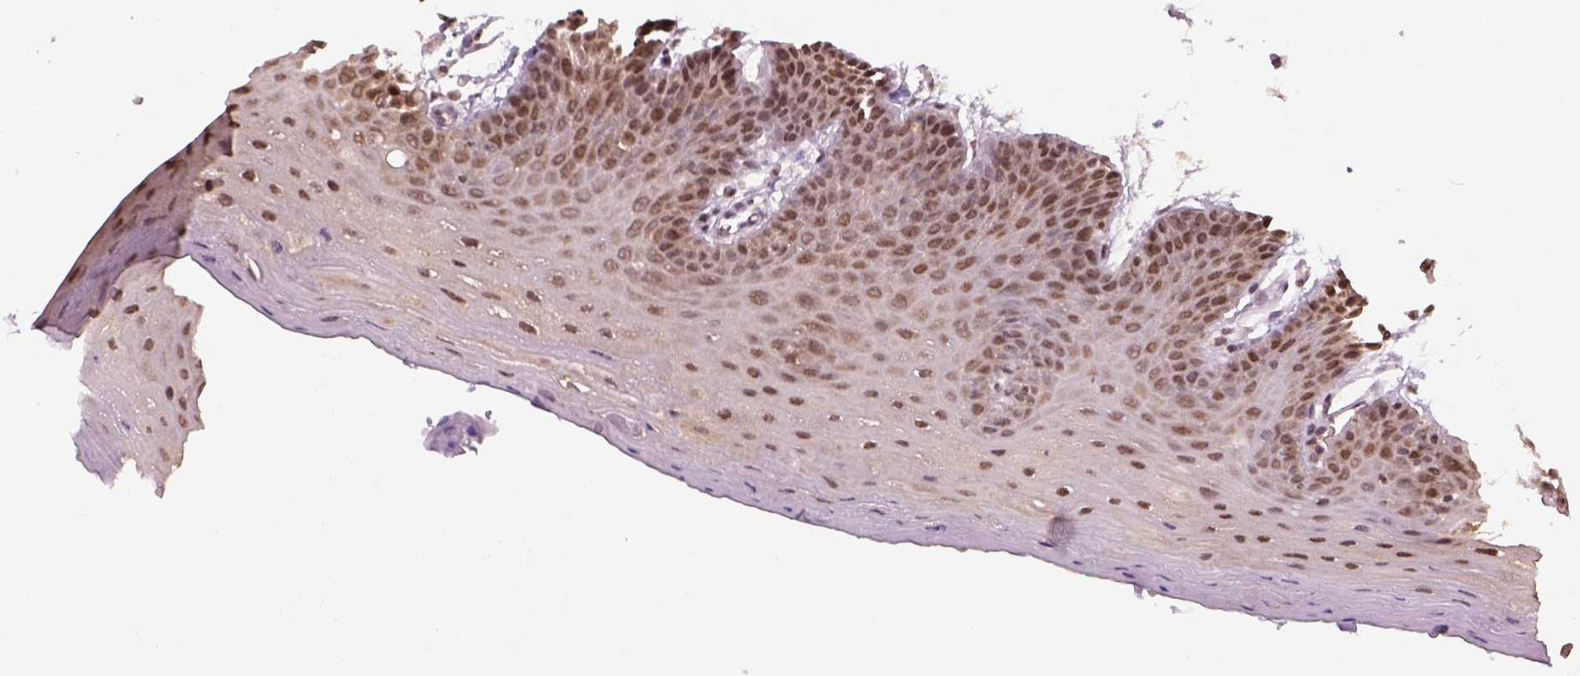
{"staining": {"intensity": "moderate", "quantity": ">75%", "location": "nuclear"}, "tissue": "oral mucosa", "cell_type": "Squamous epithelial cells", "image_type": "normal", "snomed": [{"axis": "morphology", "description": "Normal tissue, NOS"}, {"axis": "morphology", "description": "Squamous cell carcinoma, NOS"}, {"axis": "topography", "description": "Oral tissue"}, {"axis": "topography", "description": "Head-Neck"}], "caption": "Immunohistochemical staining of normal oral mucosa shows >75% levels of moderate nuclear protein expression in approximately >75% of squamous epithelial cells.", "gene": "GOT1", "patient": {"sex": "female", "age": 50}}